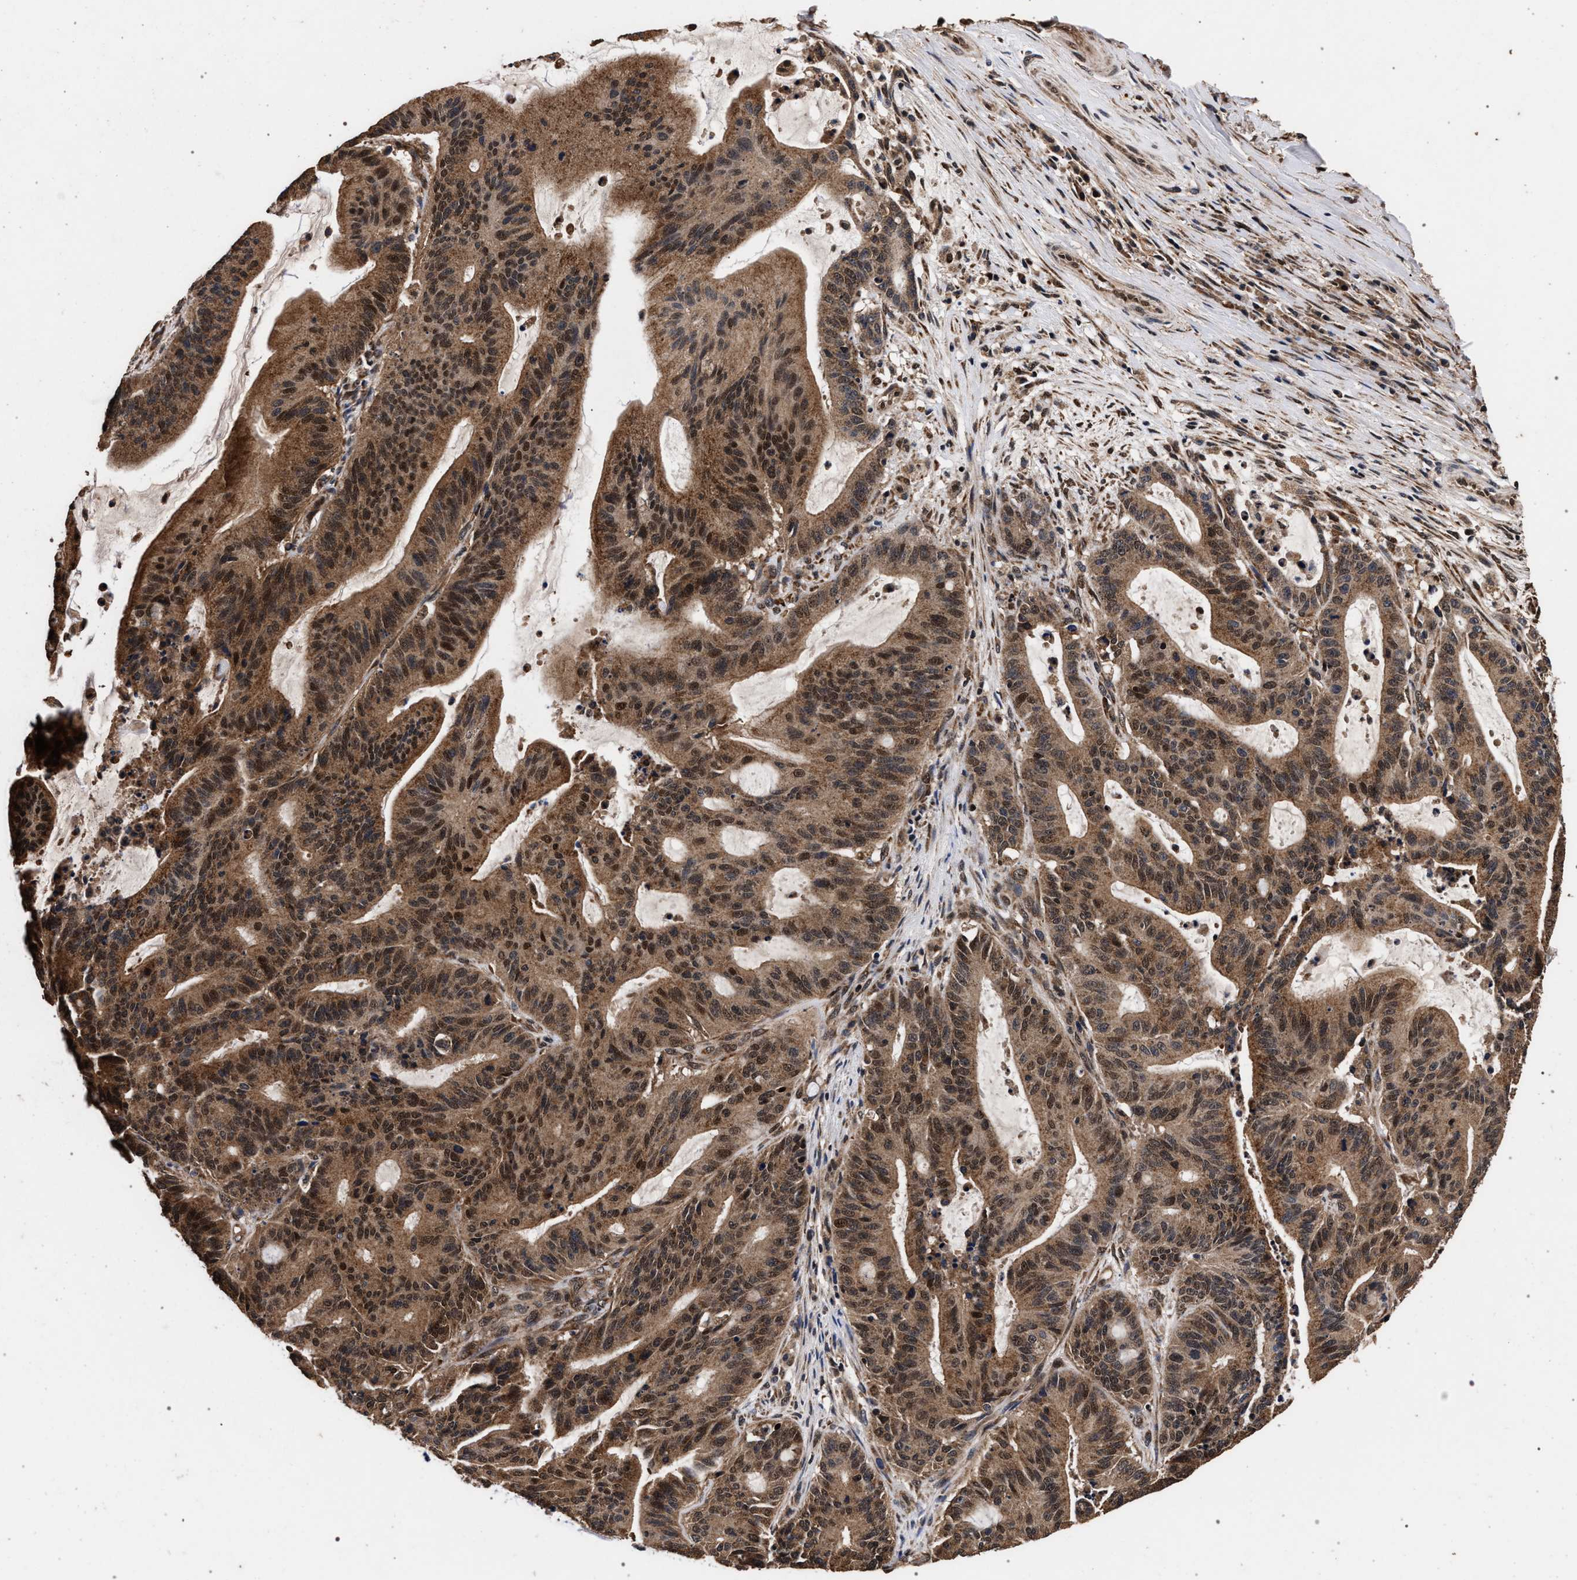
{"staining": {"intensity": "strong", "quantity": ">75%", "location": "cytoplasmic/membranous,nuclear"}, "tissue": "liver cancer", "cell_type": "Tumor cells", "image_type": "cancer", "snomed": [{"axis": "morphology", "description": "Normal tissue, NOS"}, {"axis": "morphology", "description": "Cholangiocarcinoma"}, {"axis": "topography", "description": "Liver"}, {"axis": "topography", "description": "Peripheral nerve tissue"}], "caption": "A photomicrograph of human liver cancer stained for a protein reveals strong cytoplasmic/membranous and nuclear brown staining in tumor cells. Ihc stains the protein in brown and the nuclei are stained blue.", "gene": "ACOX1", "patient": {"sex": "female", "age": 73}}